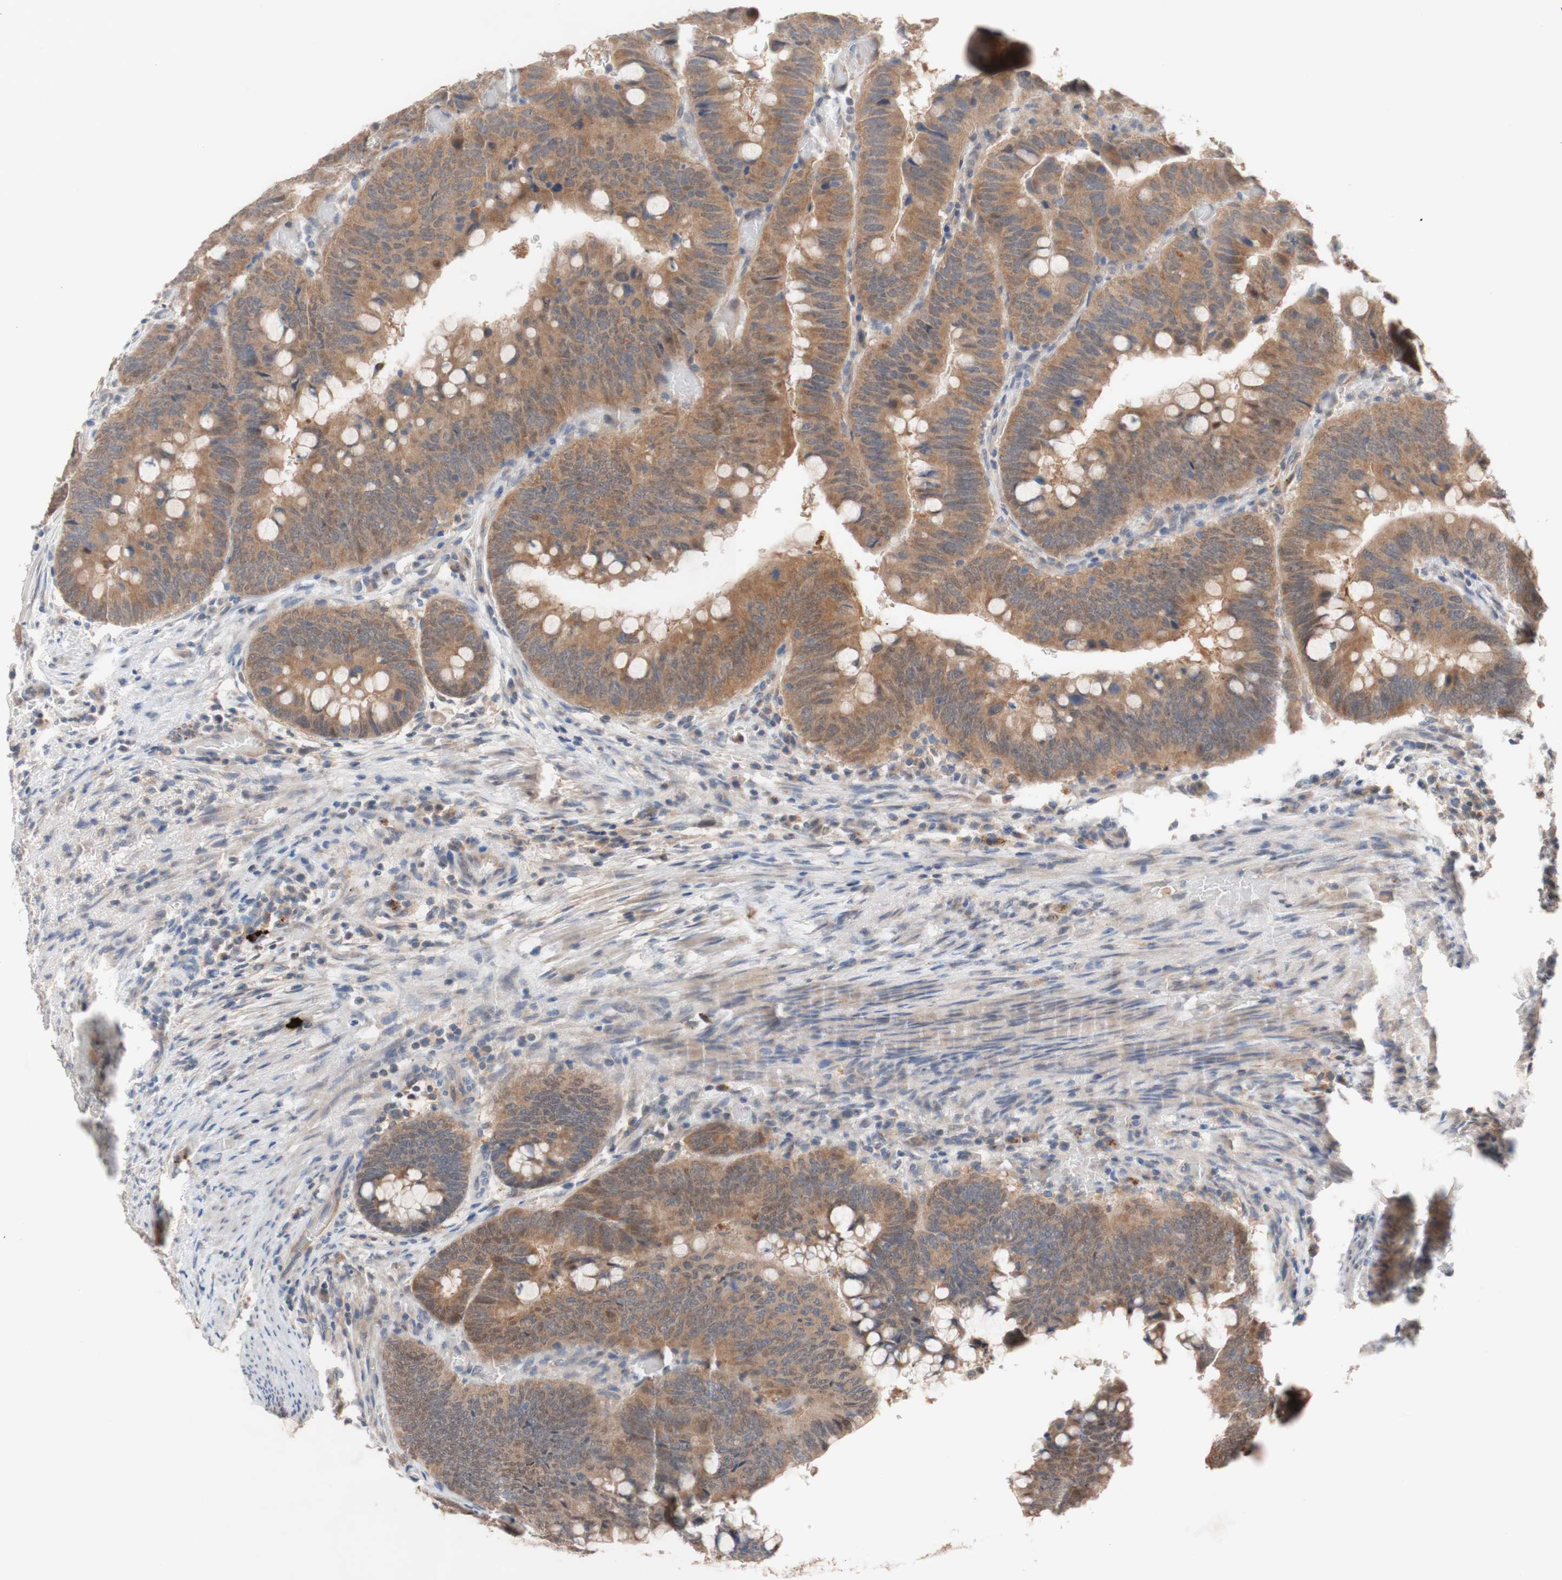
{"staining": {"intensity": "moderate", "quantity": ">75%", "location": "cytoplasmic/membranous"}, "tissue": "colorectal cancer", "cell_type": "Tumor cells", "image_type": "cancer", "snomed": [{"axis": "morphology", "description": "Normal tissue, NOS"}, {"axis": "morphology", "description": "Adenocarcinoma, NOS"}, {"axis": "topography", "description": "Rectum"}, {"axis": "topography", "description": "Peripheral nerve tissue"}], "caption": "Tumor cells reveal medium levels of moderate cytoplasmic/membranous positivity in approximately >75% of cells in human colorectal adenocarcinoma. (Stains: DAB (3,3'-diaminobenzidine) in brown, nuclei in blue, Microscopy: brightfield microscopy at high magnification).", "gene": "PEX2", "patient": {"sex": "male", "age": 92}}